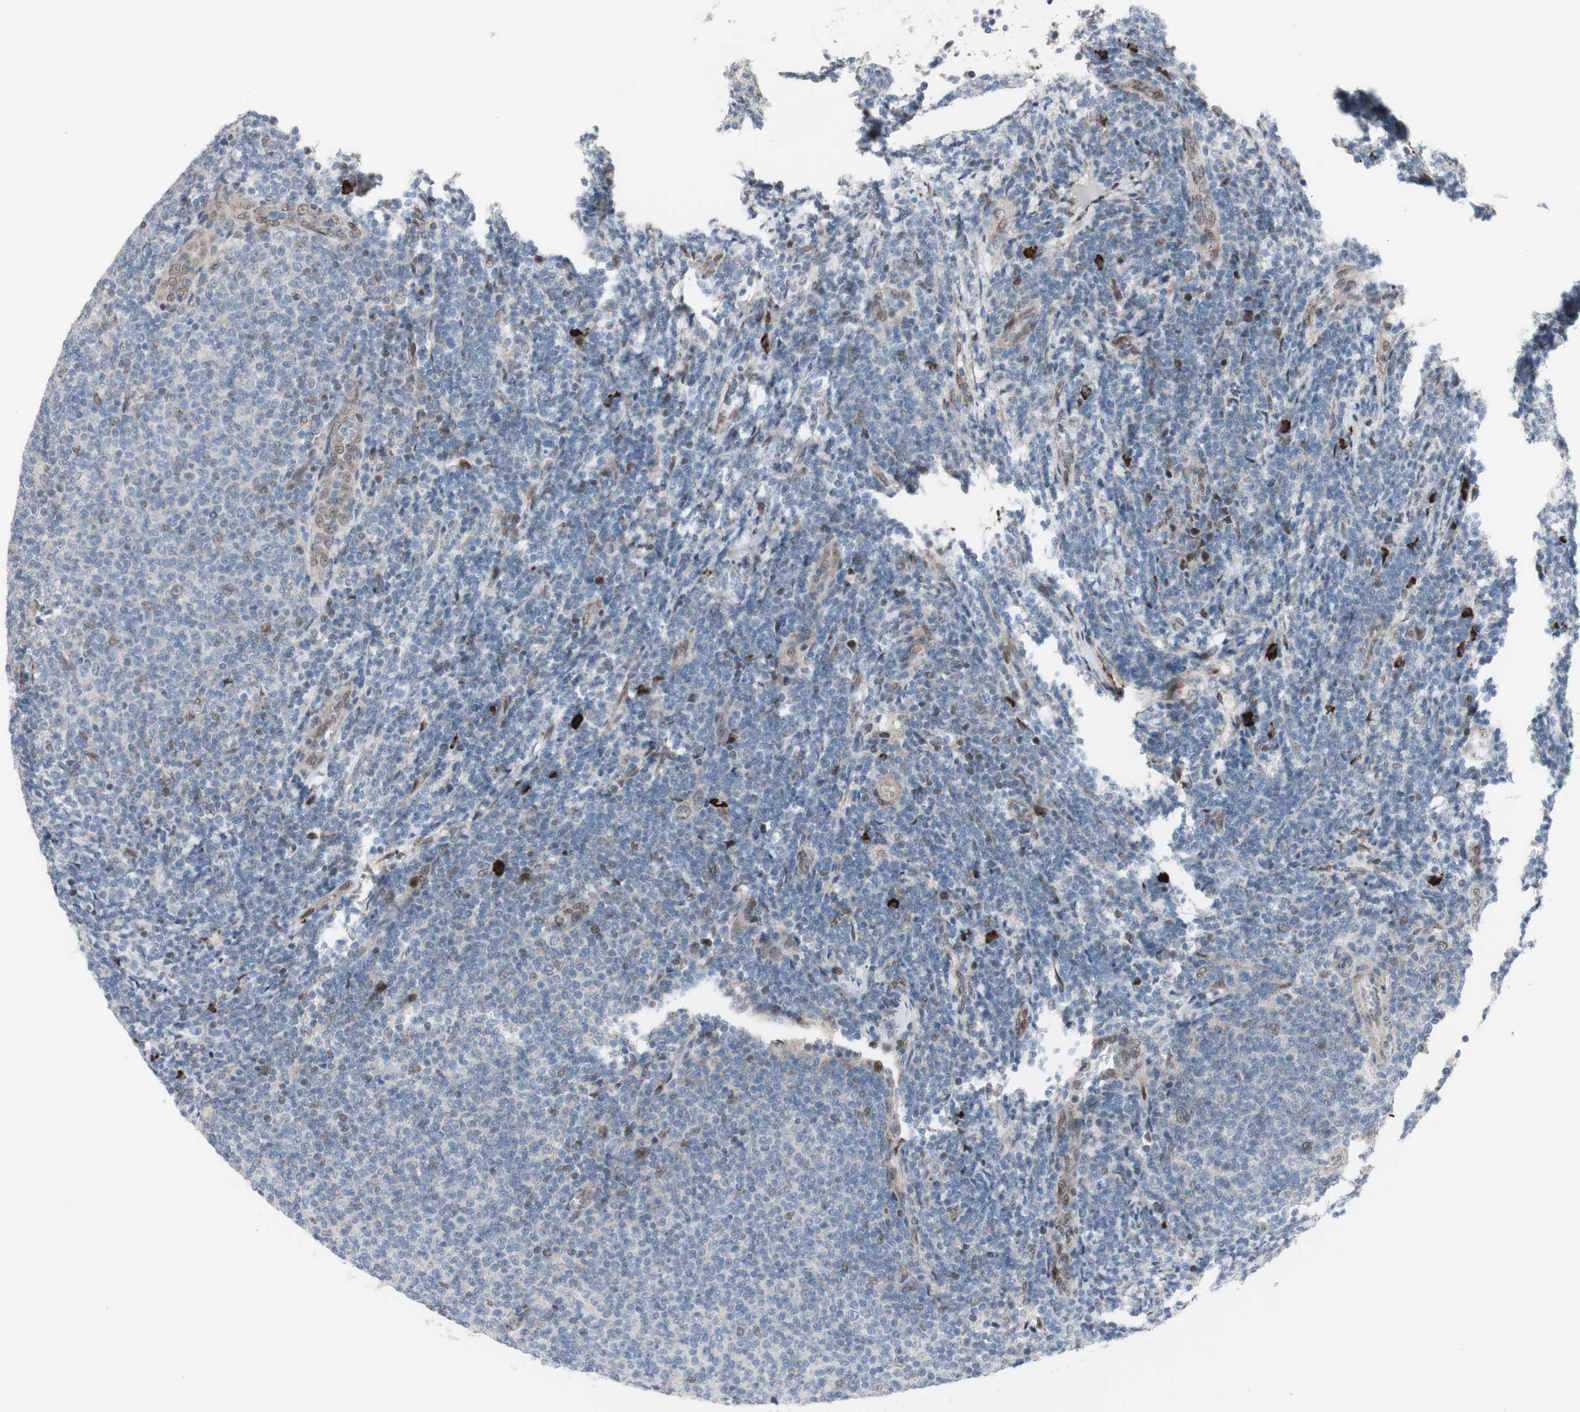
{"staining": {"intensity": "negative", "quantity": "none", "location": "none"}, "tissue": "lymphoma", "cell_type": "Tumor cells", "image_type": "cancer", "snomed": [{"axis": "morphology", "description": "Malignant lymphoma, non-Hodgkin's type, Low grade"}, {"axis": "topography", "description": "Lymph node"}], "caption": "Image shows no protein staining in tumor cells of low-grade malignant lymphoma, non-Hodgkin's type tissue.", "gene": "PHTF2", "patient": {"sex": "male", "age": 66}}